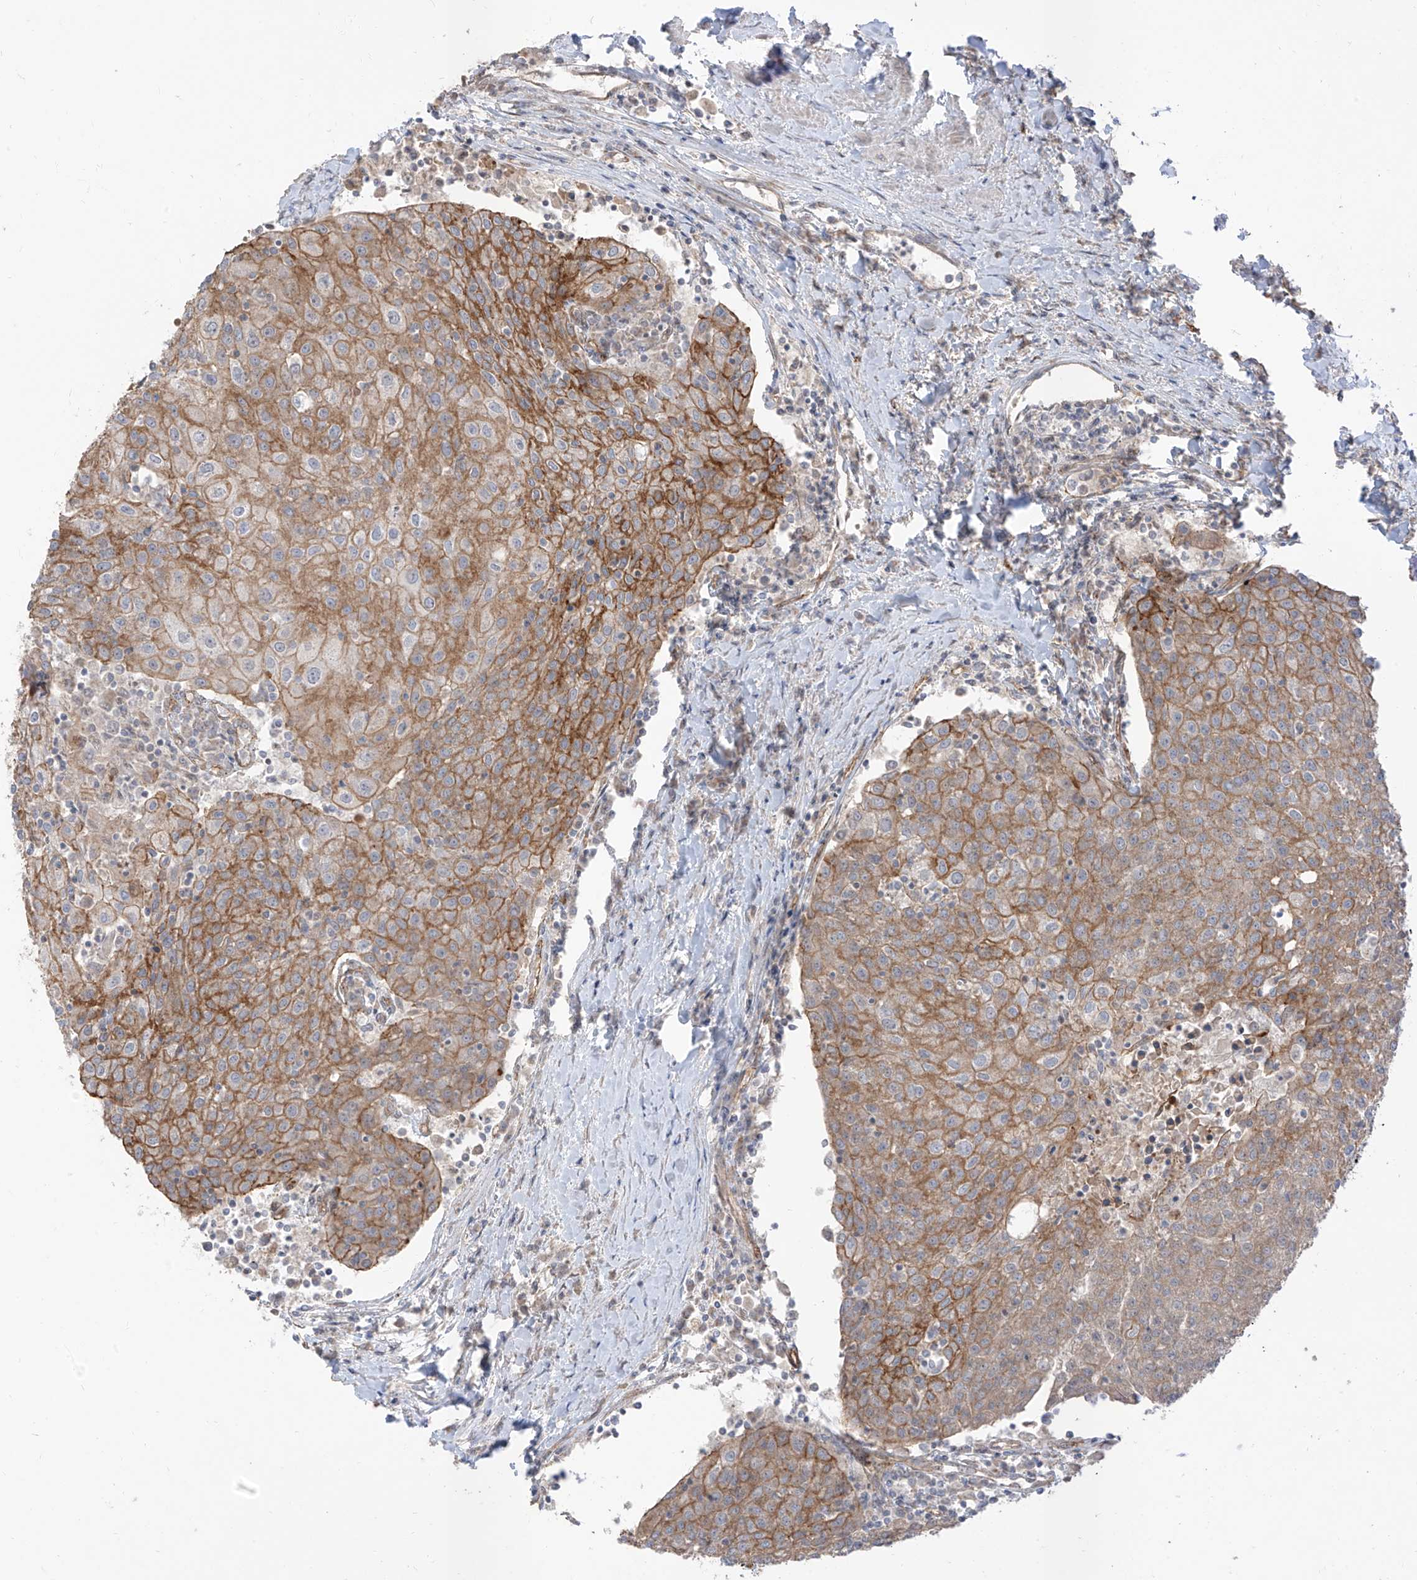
{"staining": {"intensity": "moderate", "quantity": ">75%", "location": "cytoplasmic/membranous"}, "tissue": "urothelial cancer", "cell_type": "Tumor cells", "image_type": "cancer", "snomed": [{"axis": "morphology", "description": "Urothelial carcinoma, High grade"}, {"axis": "topography", "description": "Urinary bladder"}], "caption": "Urothelial cancer stained for a protein displays moderate cytoplasmic/membranous positivity in tumor cells. (Brightfield microscopy of DAB IHC at high magnification).", "gene": "EPHX4", "patient": {"sex": "female", "age": 85}}